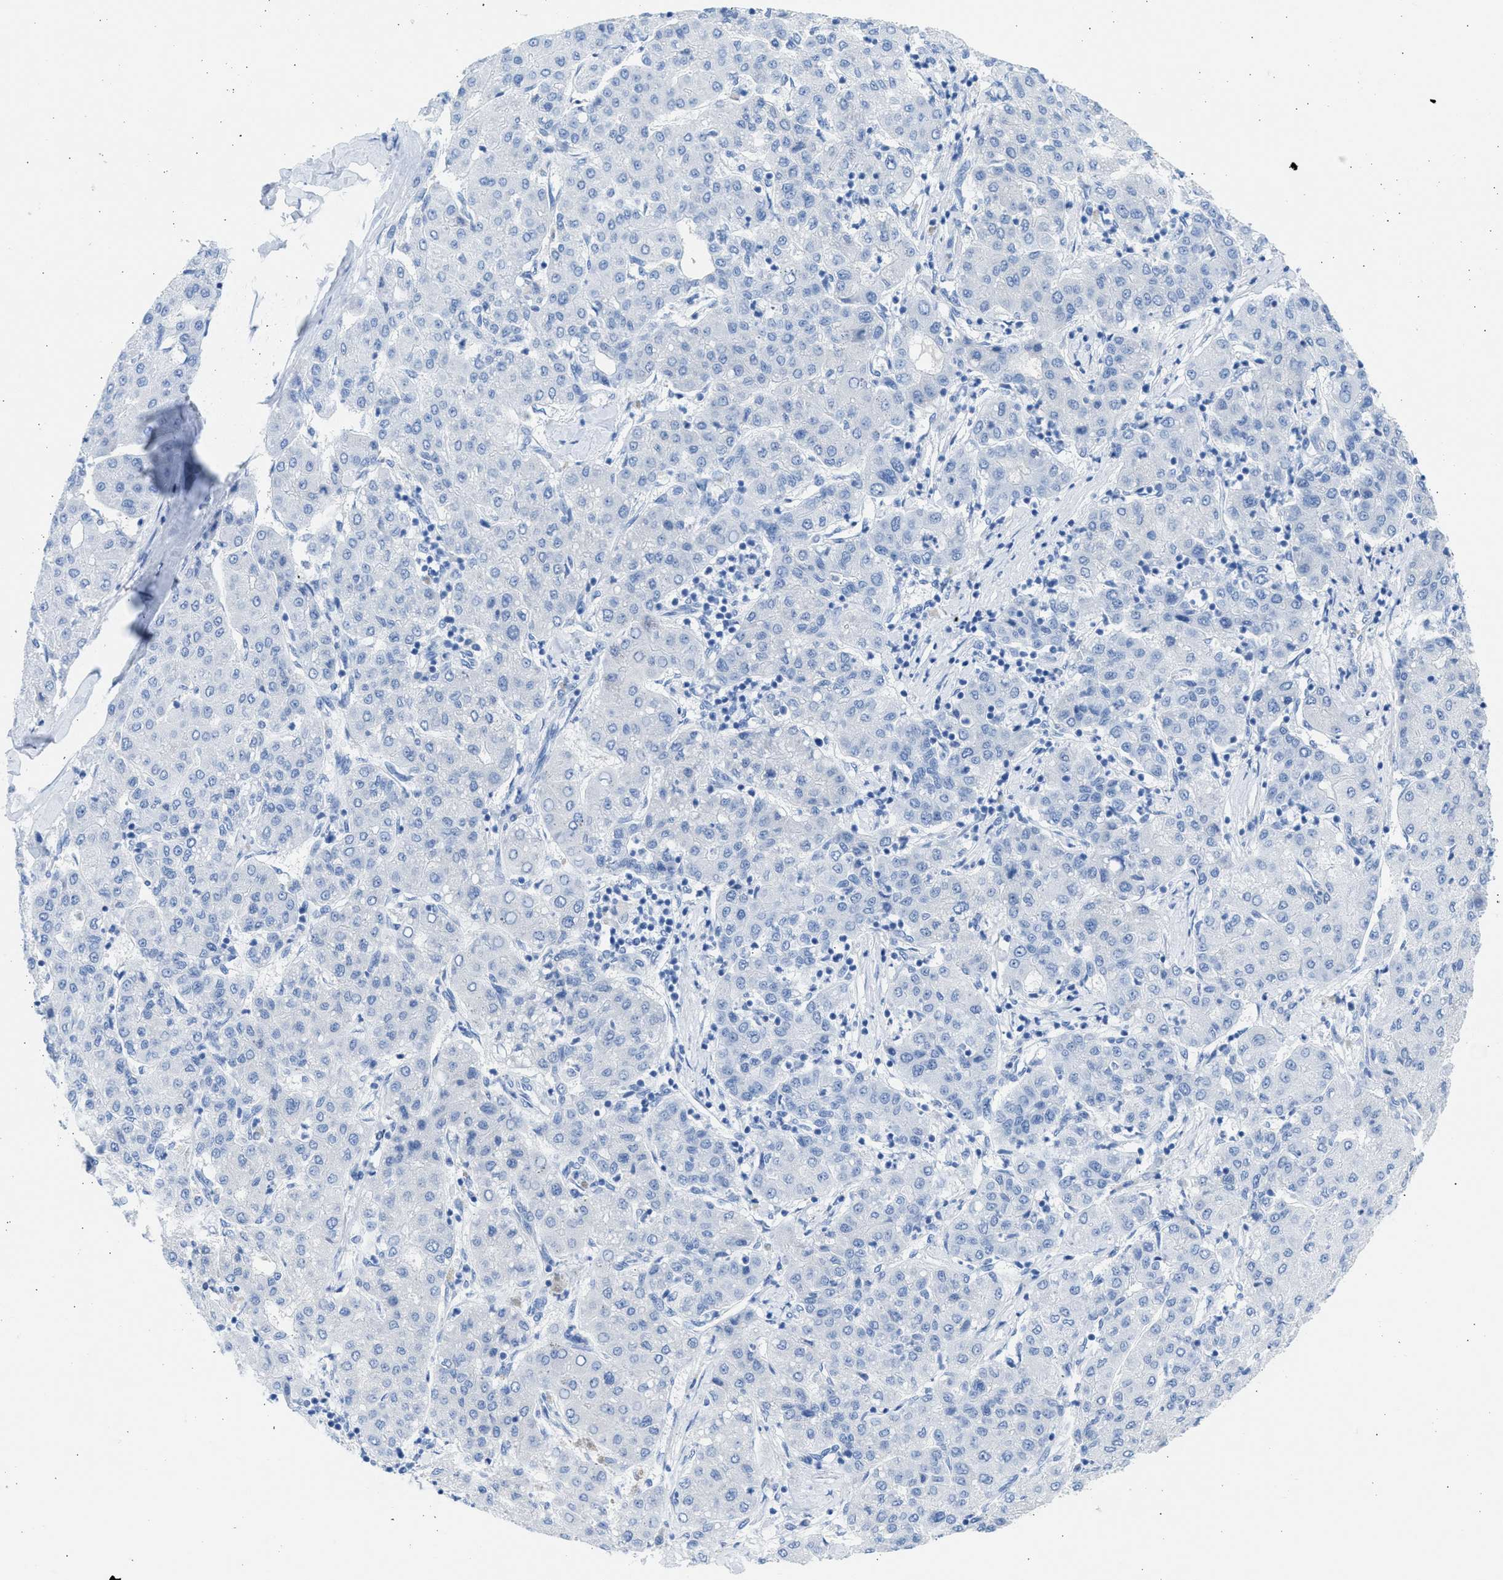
{"staining": {"intensity": "negative", "quantity": "none", "location": "none"}, "tissue": "liver cancer", "cell_type": "Tumor cells", "image_type": "cancer", "snomed": [{"axis": "morphology", "description": "Carcinoma, Hepatocellular, NOS"}, {"axis": "topography", "description": "Liver"}], "caption": "Immunohistochemistry (IHC) photomicrograph of human hepatocellular carcinoma (liver) stained for a protein (brown), which exhibits no positivity in tumor cells.", "gene": "SPATA3", "patient": {"sex": "male", "age": 65}}